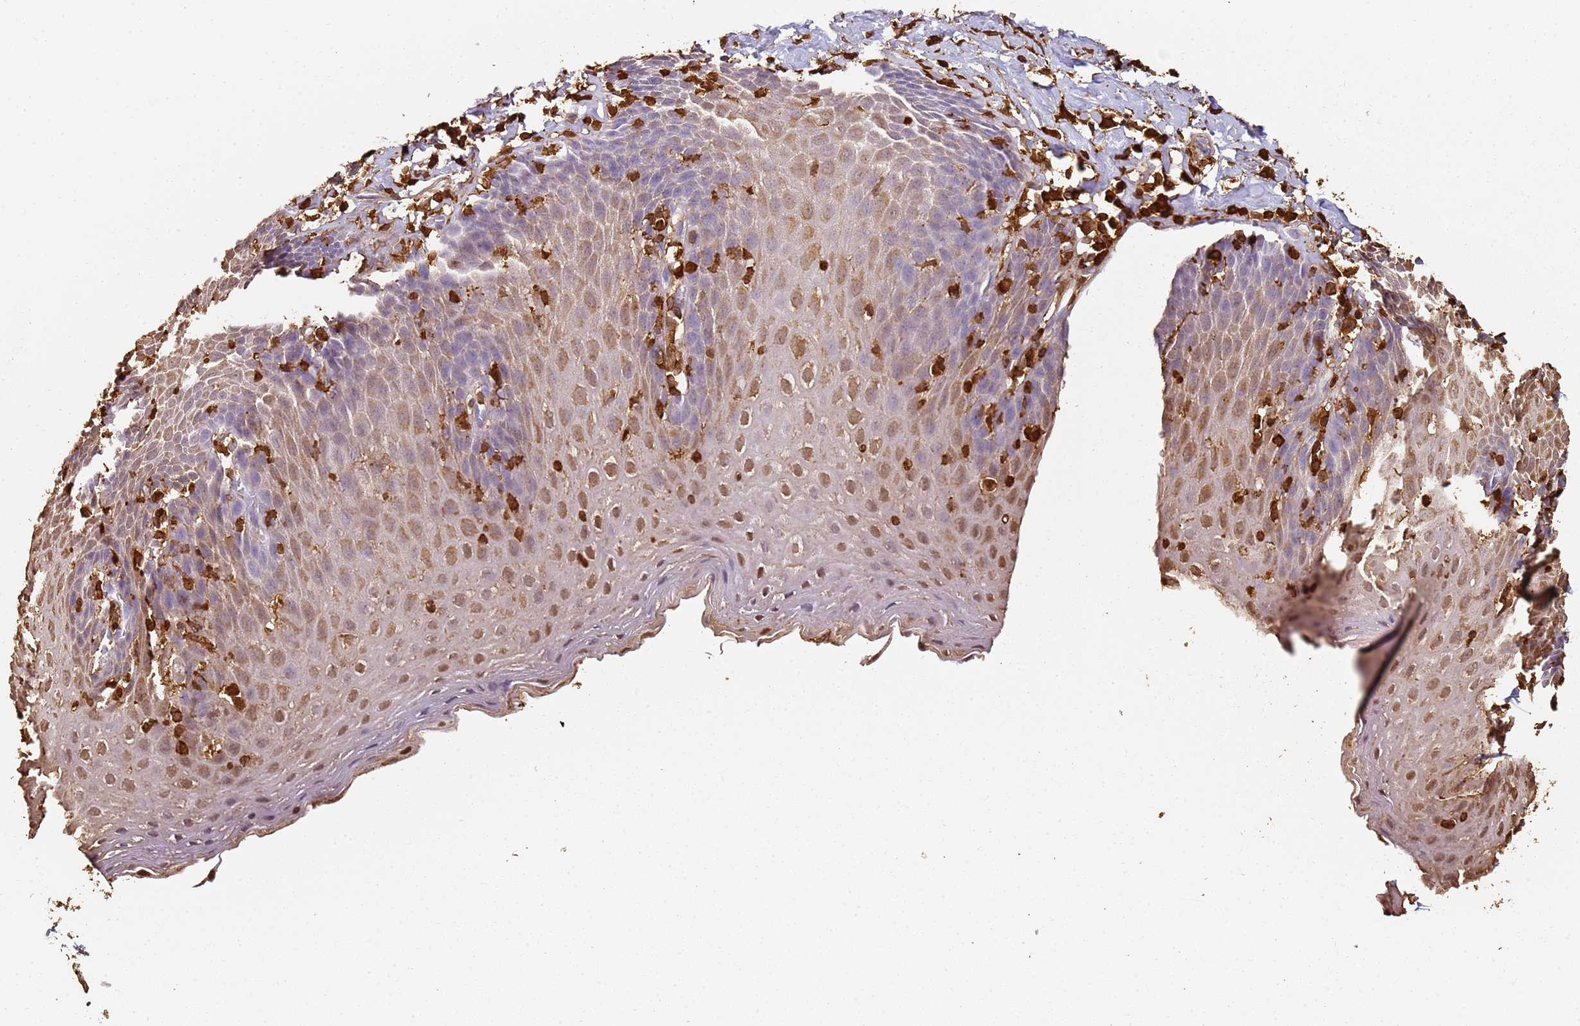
{"staining": {"intensity": "moderate", "quantity": "25%-75%", "location": "cytoplasmic/membranous,nuclear"}, "tissue": "esophagus", "cell_type": "Squamous epithelial cells", "image_type": "normal", "snomed": [{"axis": "morphology", "description": "Normal tissue, NOS"}, {"axis": "topography", "description": "Esophagus"}], "caption": "Immunohistochemistry (IHC) photomicrograph of unremarkable esophagus stained for a protein (brown), which demonstrates medium levels of moderate cytoplasmic/membranous,nuclear expression in about 25%-75% of squamous epithelial cells.", "gene": "S100A4", "patient": {"sex": "female", "age": 61}}